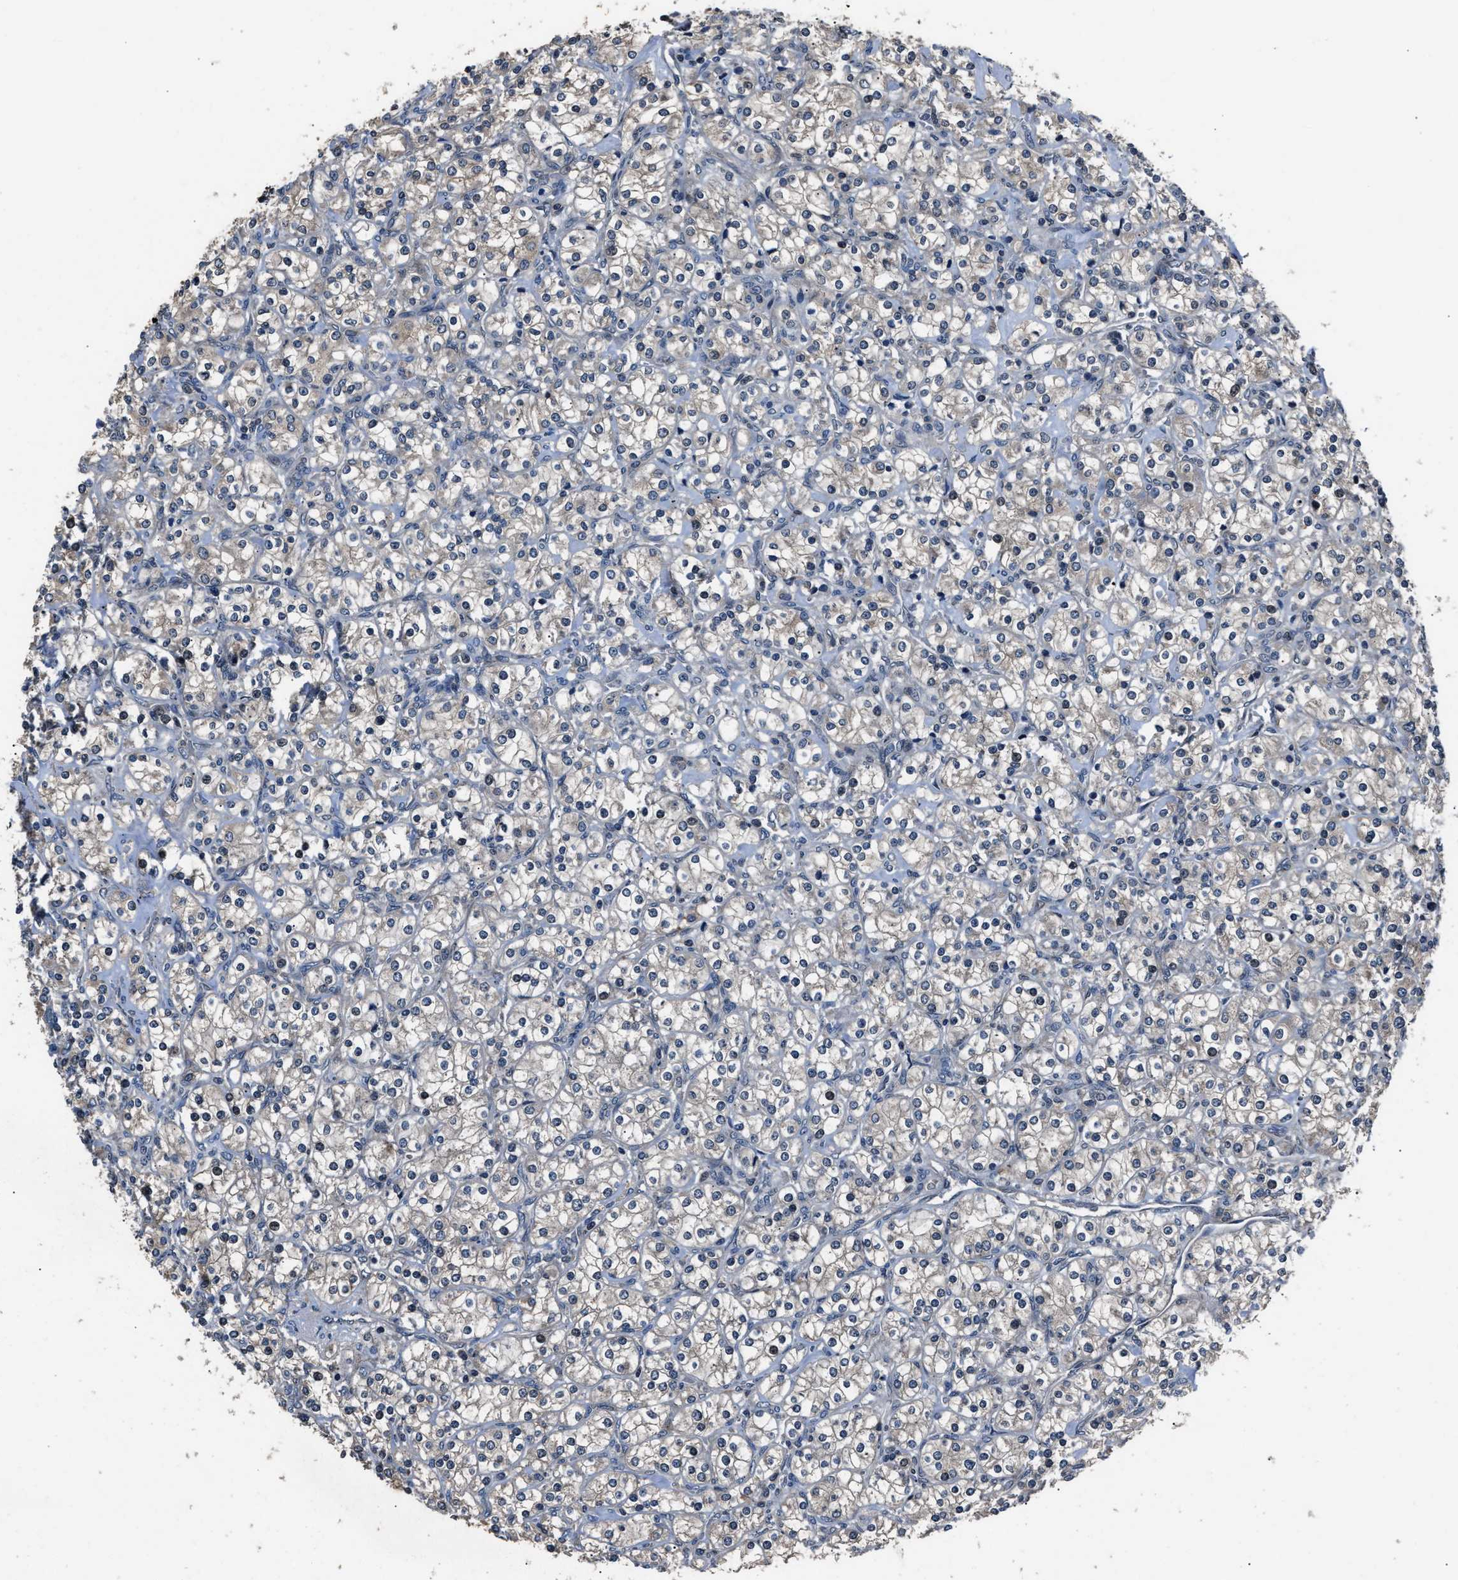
{"staining": {"intensity": "weak", "quantity": "<25%", "location": "cytoplasmic/membranous"}, "tissue": "renal cancer", "cell_type": "Tumor cells", "image_type": "cancer", "snomed": [{"axis": "morphology", "description": "Adenocarcinoma, NOS"}, {"axis": "topography", "description": "Kidney"}], "caption": "High power microscopy photomicrograph of an immunohistochemistry (IHC) histopathology image of renal adenocarcinoma, revealing no significant positivity in tumor cells.", "gene": "TNRC18", "patient": {"sex": "male", "age": 77}}